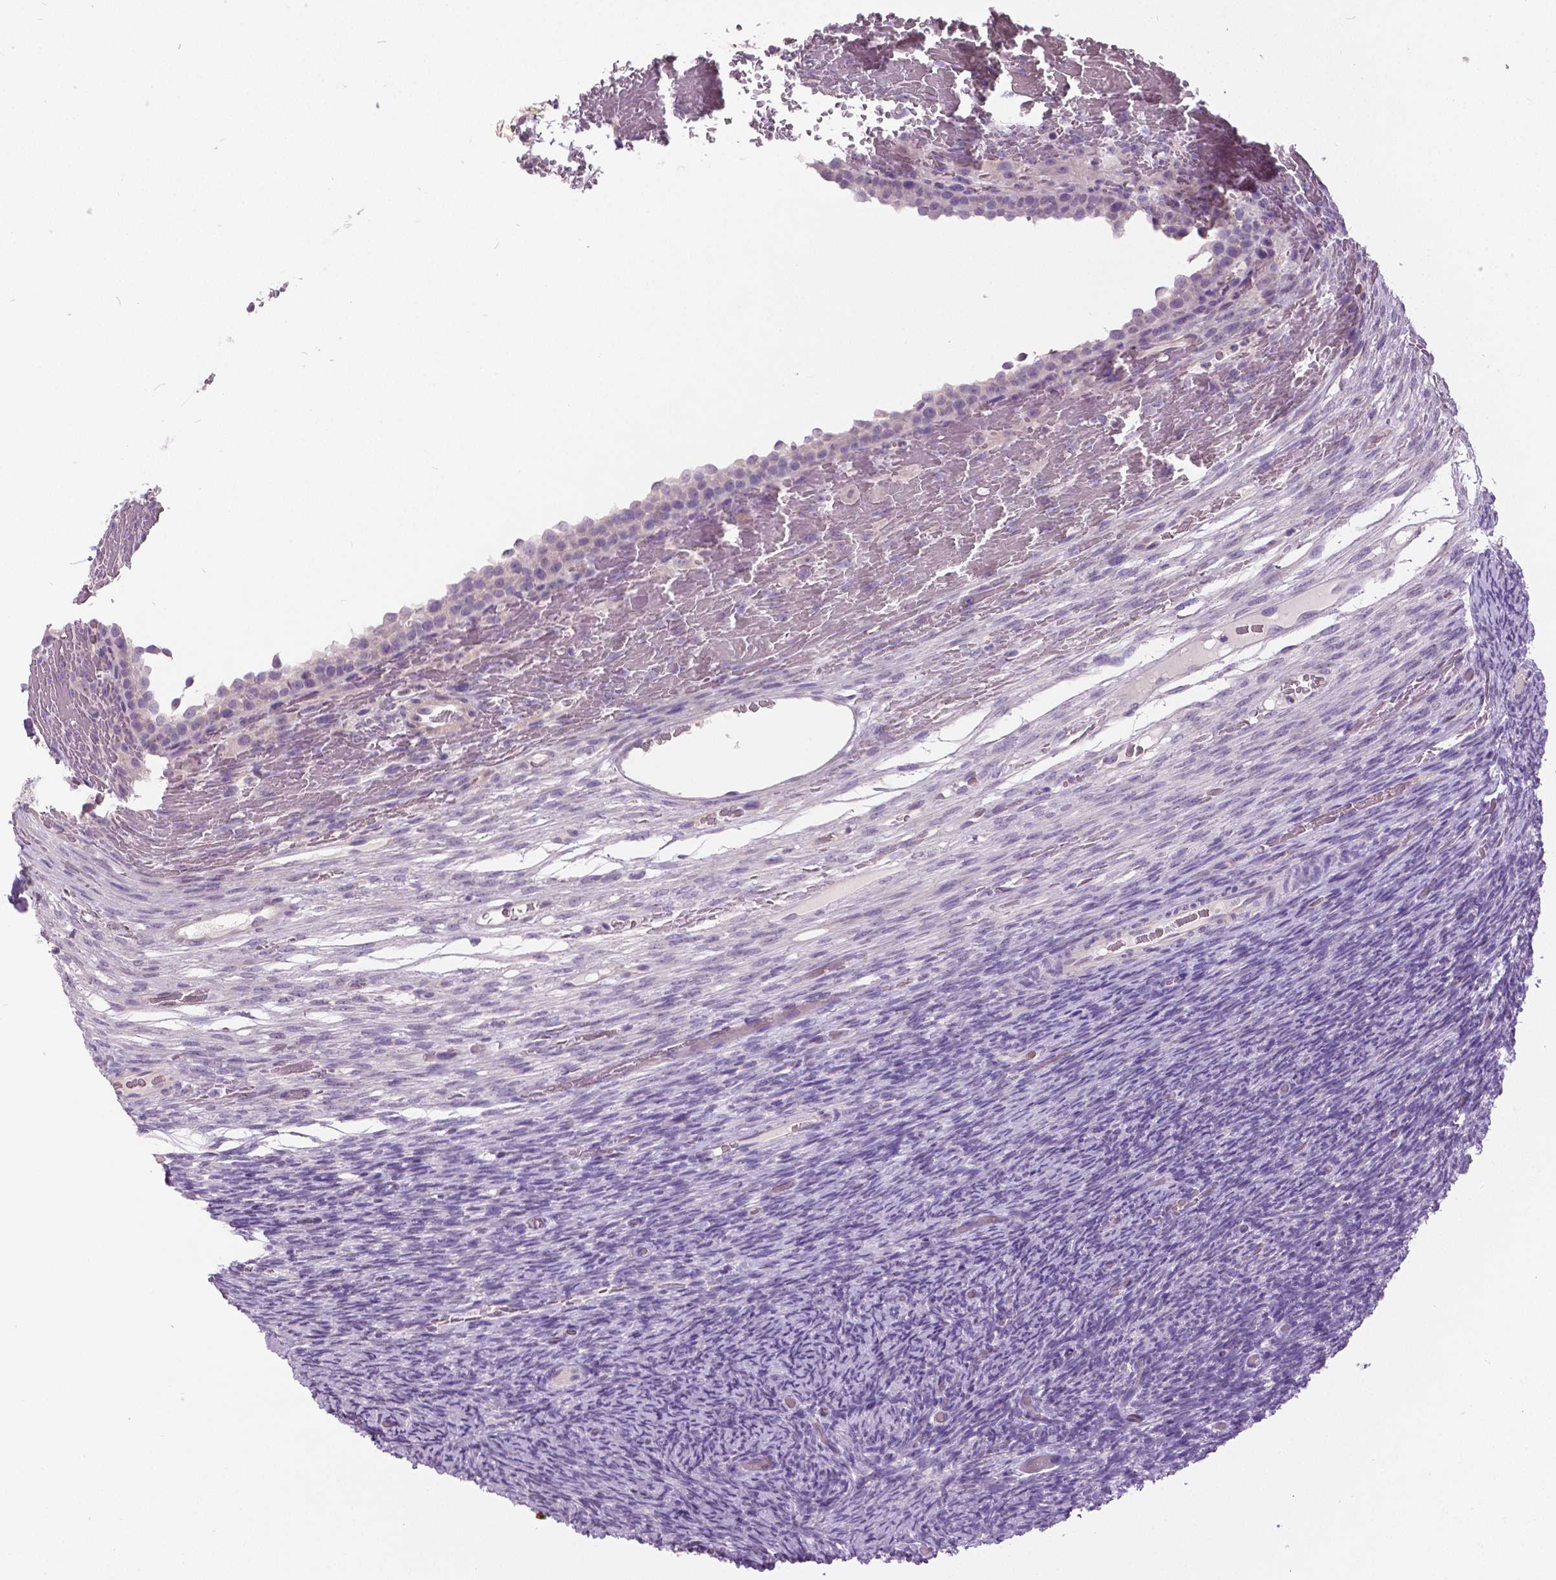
{"staining": {"intensity": "negative", "quantity": "none", "location": "none"}, "tissue": "ovary", "cell_type": "Follicle cells", "image_type": "normal", "snomed": [{"axis": "morphology", "description": "Normal tissue, NOS"}, {"axis": "topography", "description": "Ovary"}], "caption": "The IHC micrograph has no significant positivity in follicle cells of ovary.", "gene": "FOXA1", "patient": {"sex": "female", "age": 34}}